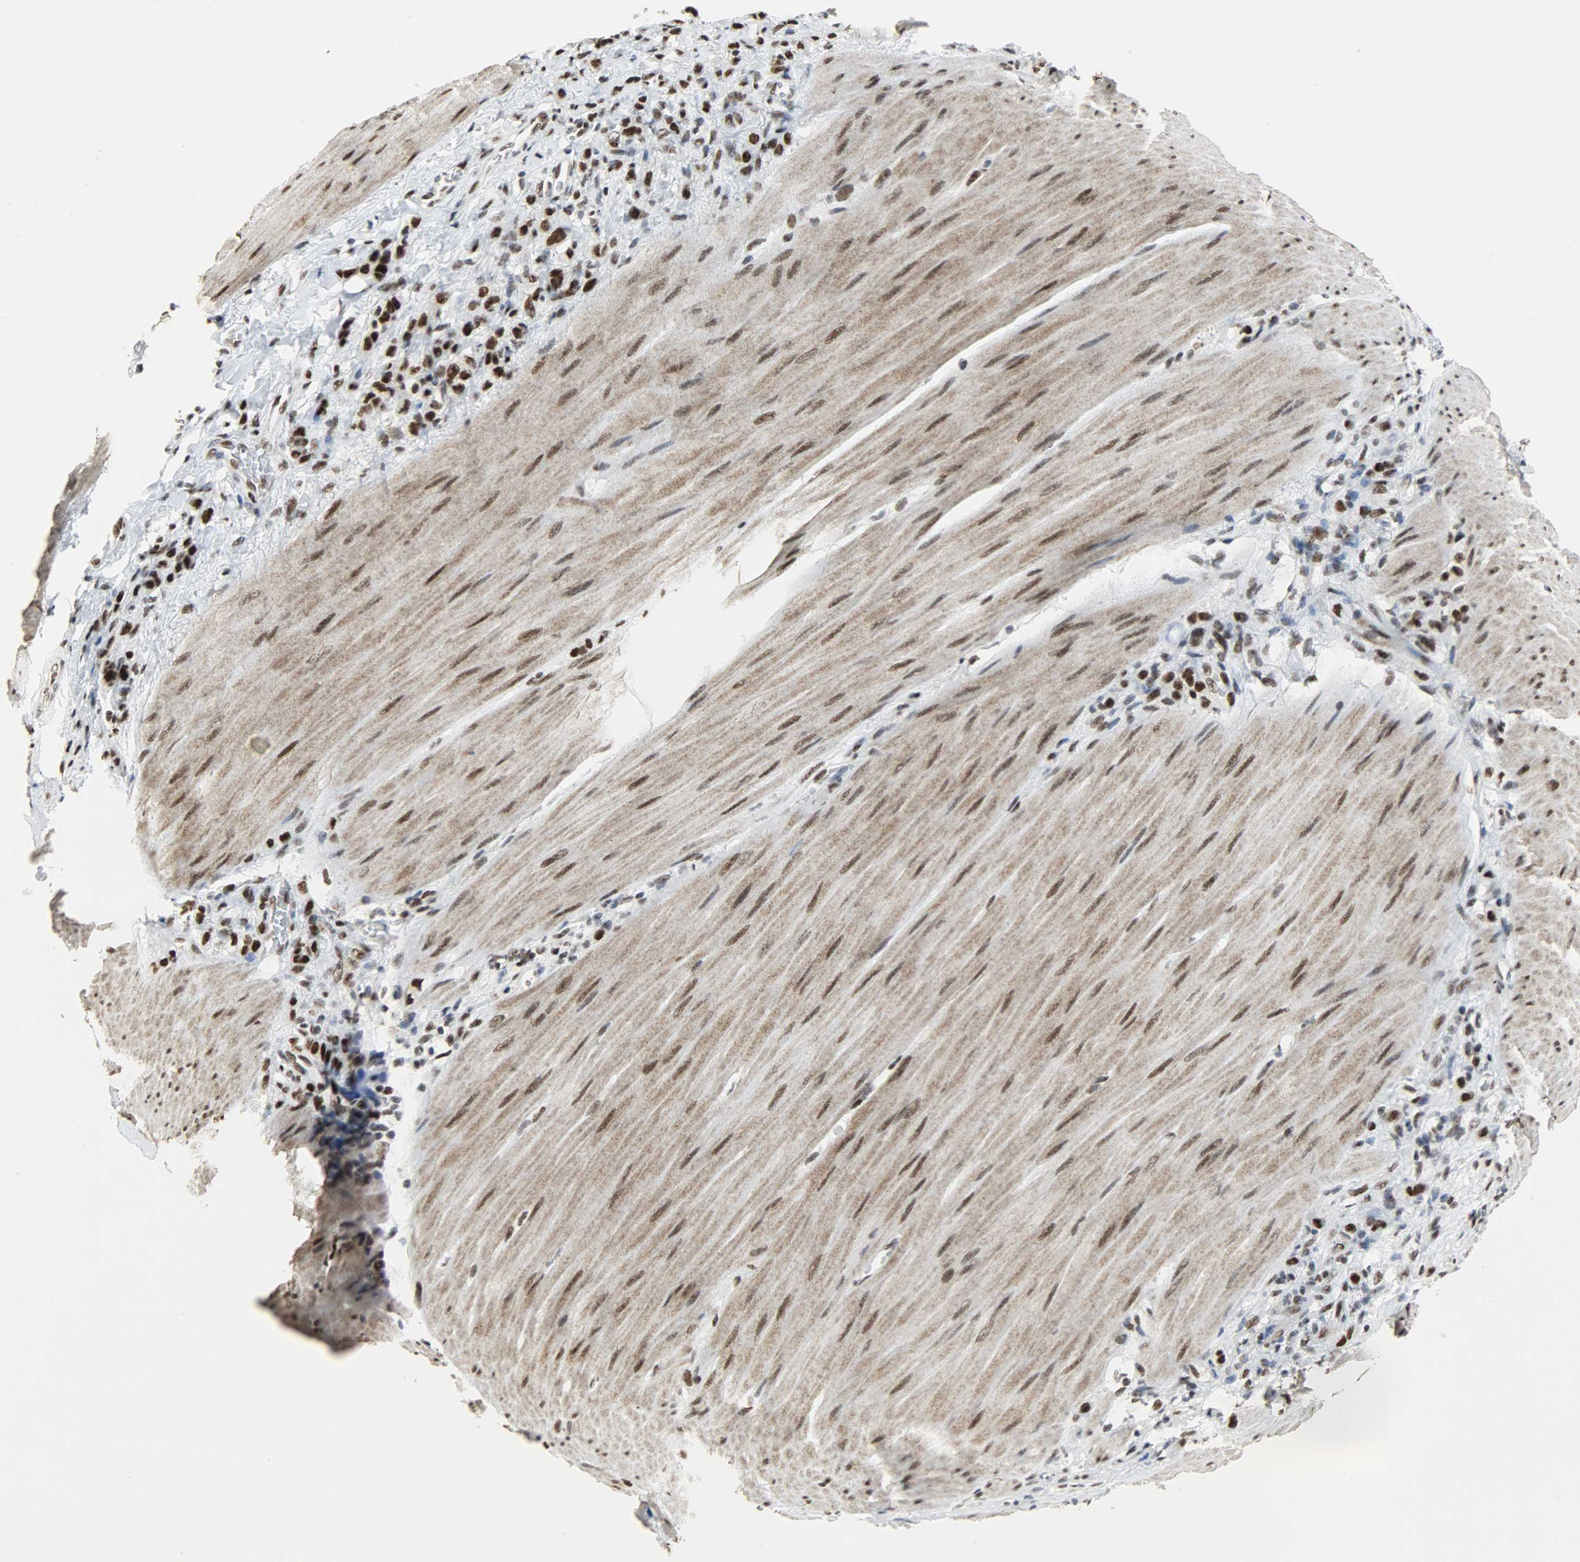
{"staining": {"intensity": "strong", "quantity": ">75%", "location": "nuclear"}, "tissue": "stomach cancer", "cell_type": "Tumor cells", "image_type": "cancer", "snomed": [{"axis": "morphology", "description": "Adenocarcinoma, NOS"}, {"axis": "topography", "description": "Stomach"}], "caption": "Approximately >75% of tumor cells in stomach cancer (adenocarcinoma) exhibit strong nuclear protein positivity as visualized by brown immunohistochemical staining.", "gene": "SSB", "patient": {"sex": "male", "age": 82}}